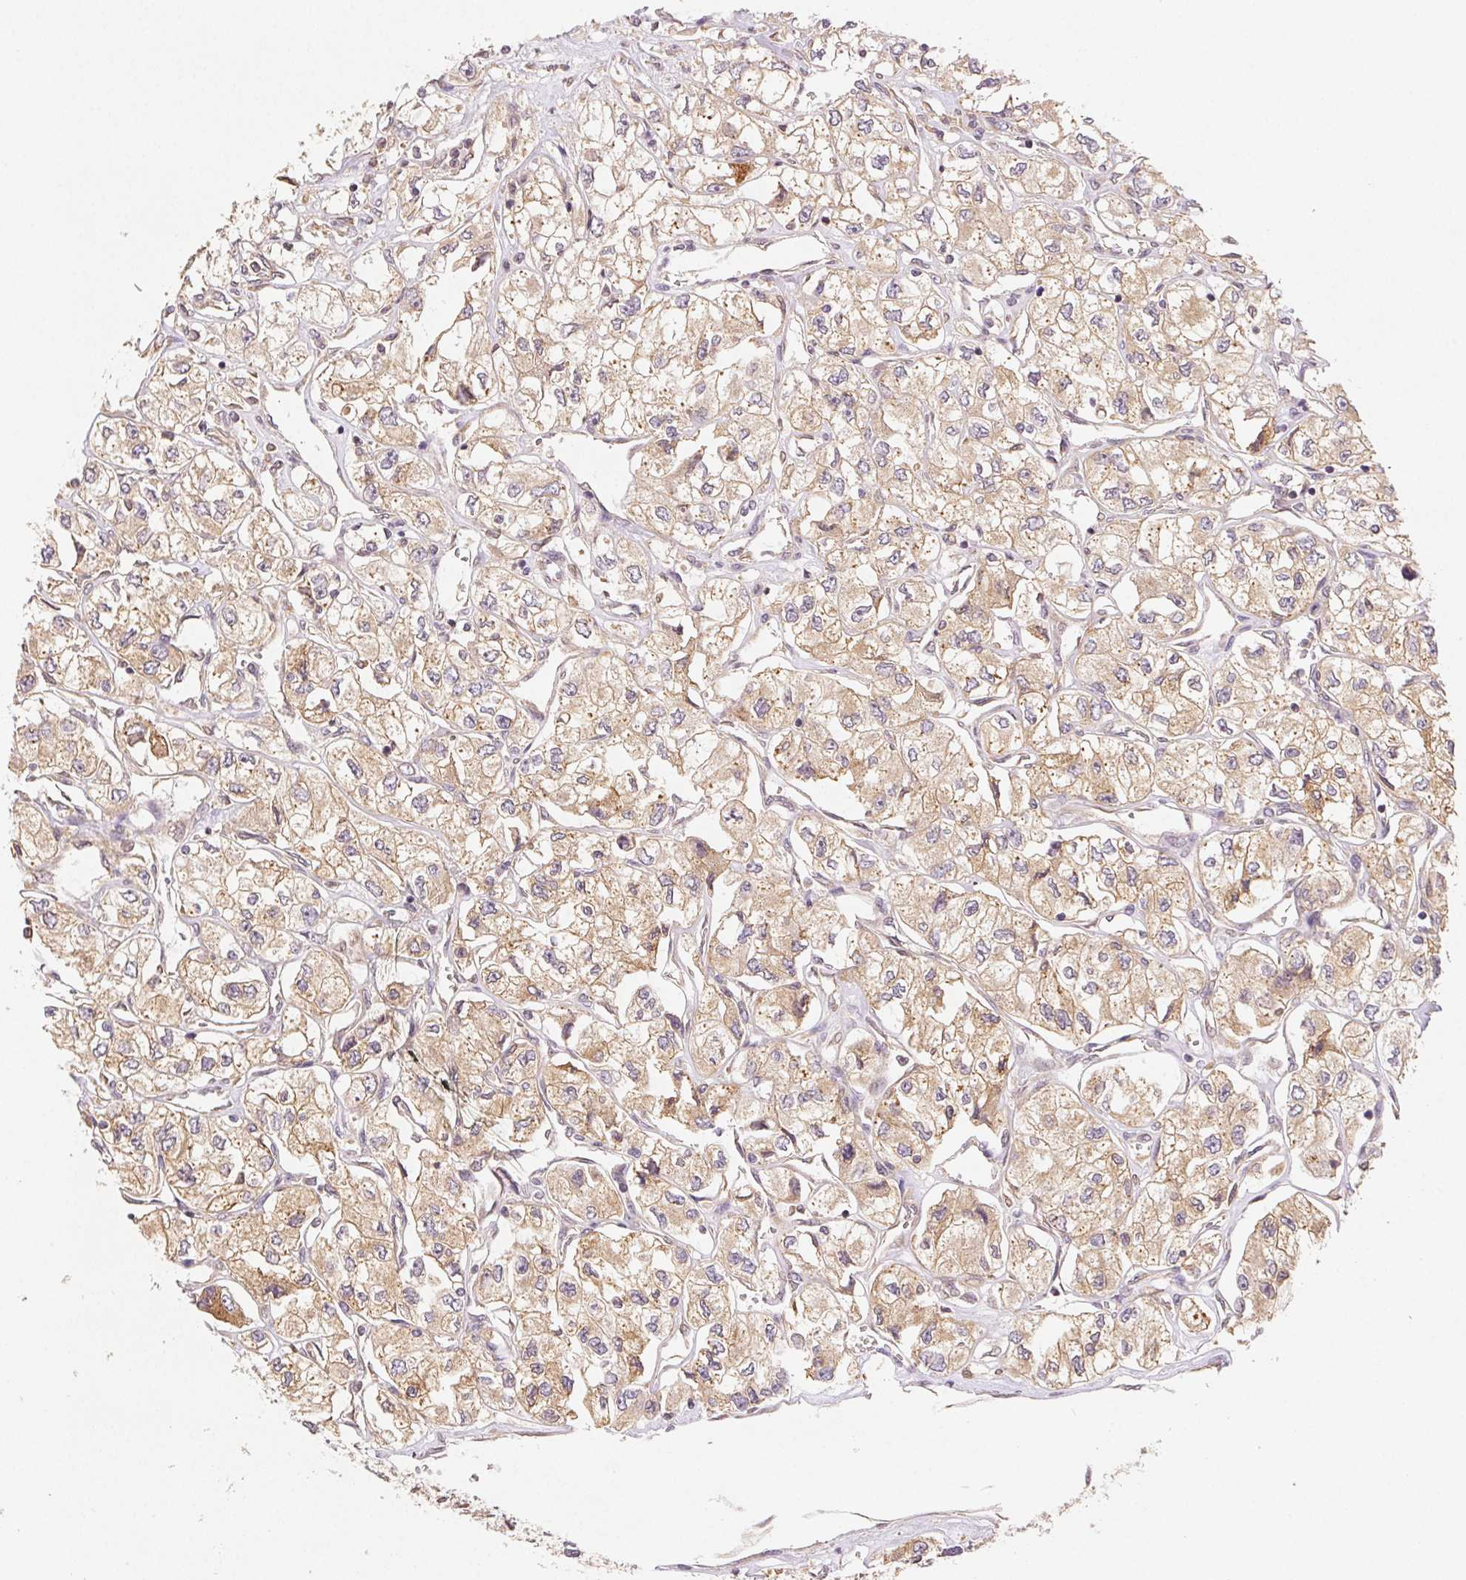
{"staining": {"intensity": "weak", "quantity": ">75%", "location": "cytoplasmic/membranous"}, "tissue": "renal cancer", "cell_type": "Tumor cells", "image_type": "cancer", "snomed": [{"axis": "morphology", "description": "Adenocarcinoma, NOS"}, {"axis": "topography", "description": "Kidney"}], "caption": "Adenocarcinoma (renal) stained with DAB immunohistochemistry (IHC) shows low levels of weak cytoplasmic/membranous staining in about >75% of tumor cells. (brown staining indicates protein expression, while blue staining denotes nuclei).", "gene": "SEZ6L2", "patient": {"sex": "female", "age": 59}}